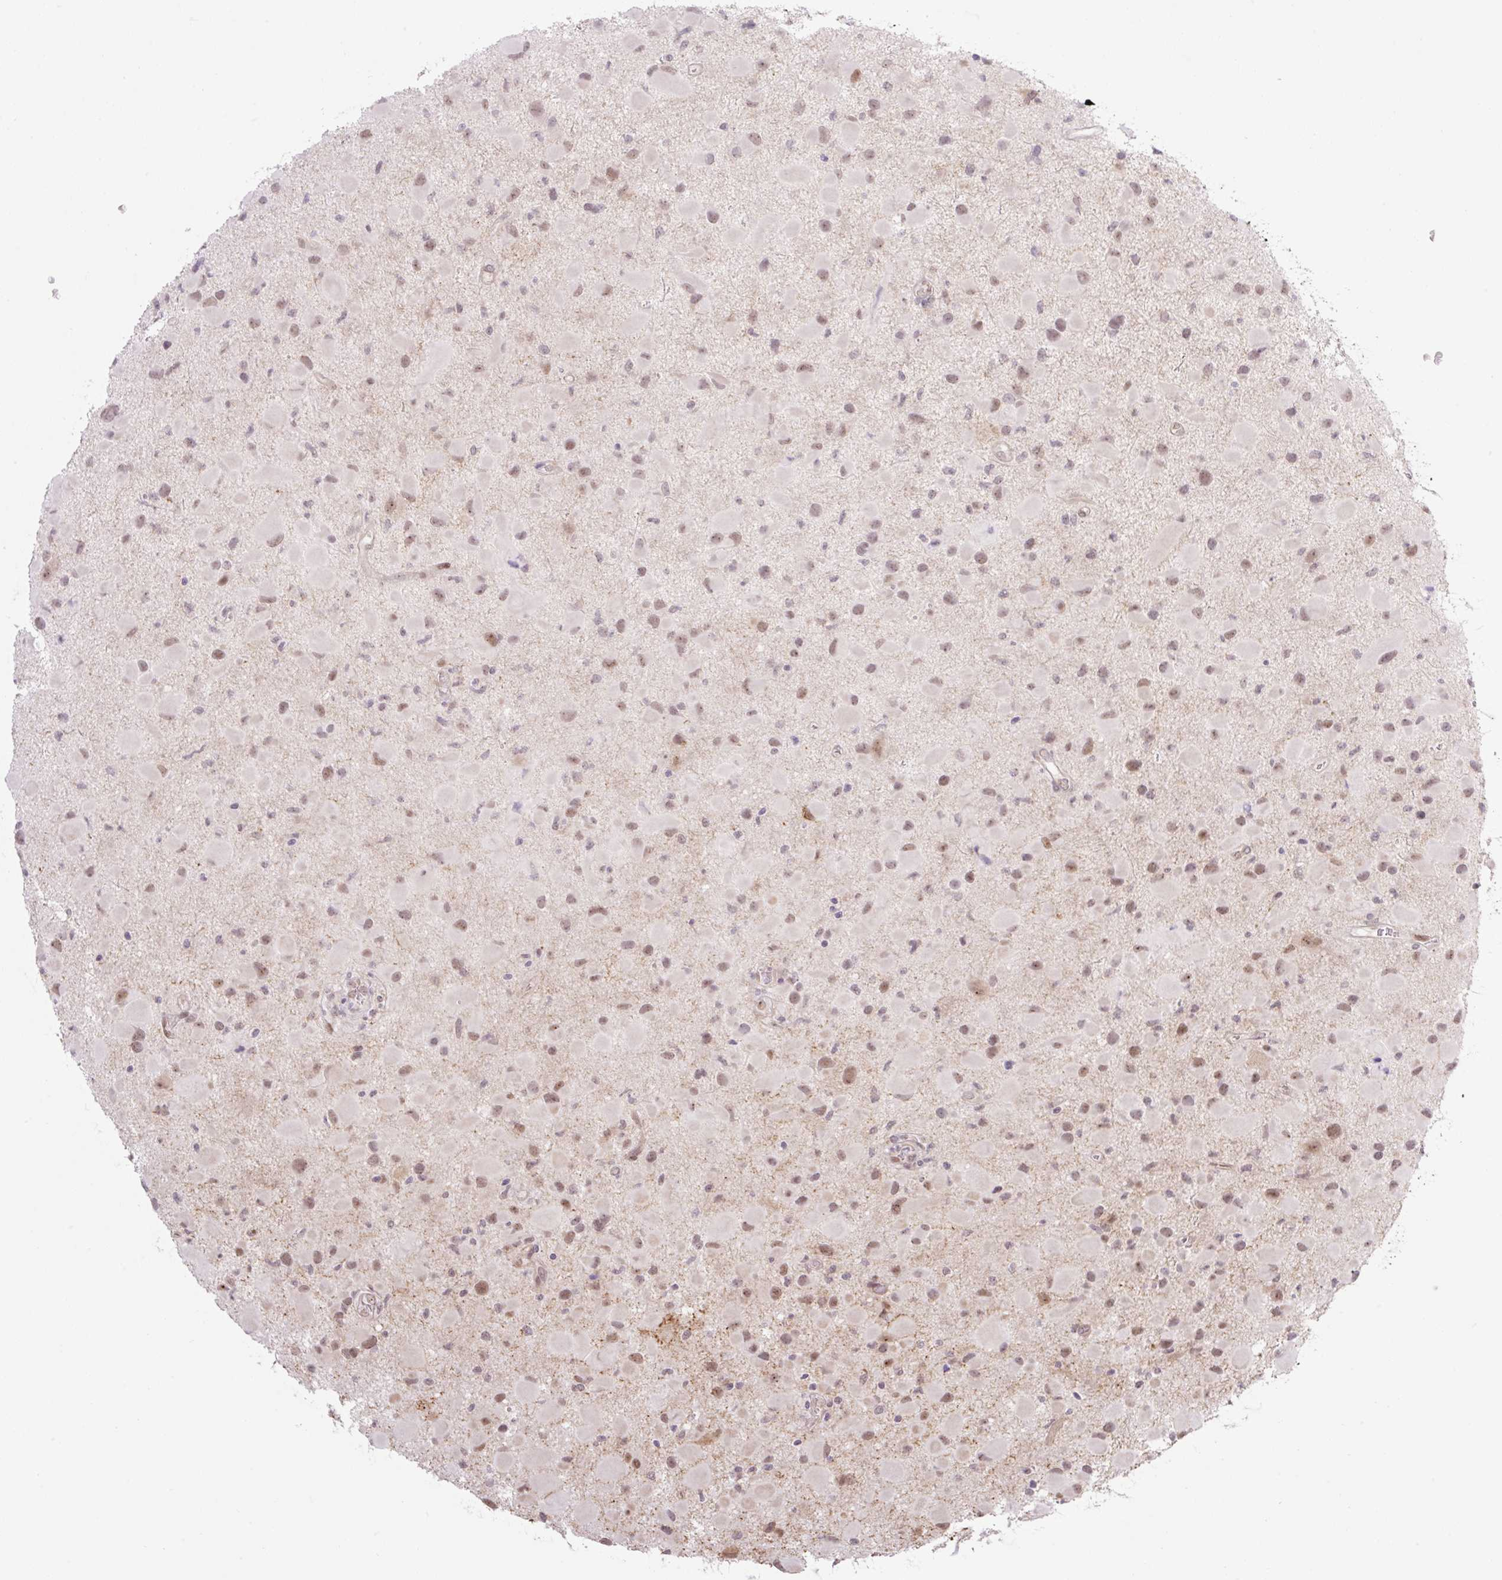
{"staining": {"intensity": "moderate", "quantity": "25%-75%", "location": "nuclear"}, "tissue": "glioma", "cell_type": "Tumor cells", "image_type": "cancer", "snomed": [{"axis": "morphology", "description": "Glioma, malignant, Low grade"}, {"axis": "topography", "description": "Brain"}], "caption": "The histopathology image exhibits staining of glioma, revealing moderate nuclear protein expression (brown color) within tumor cells. (DAB IHC, brown staining for protein, blue staining for nuclei).", "gene": "ICE1", "patient": {"sex": "female", "age": 32}}